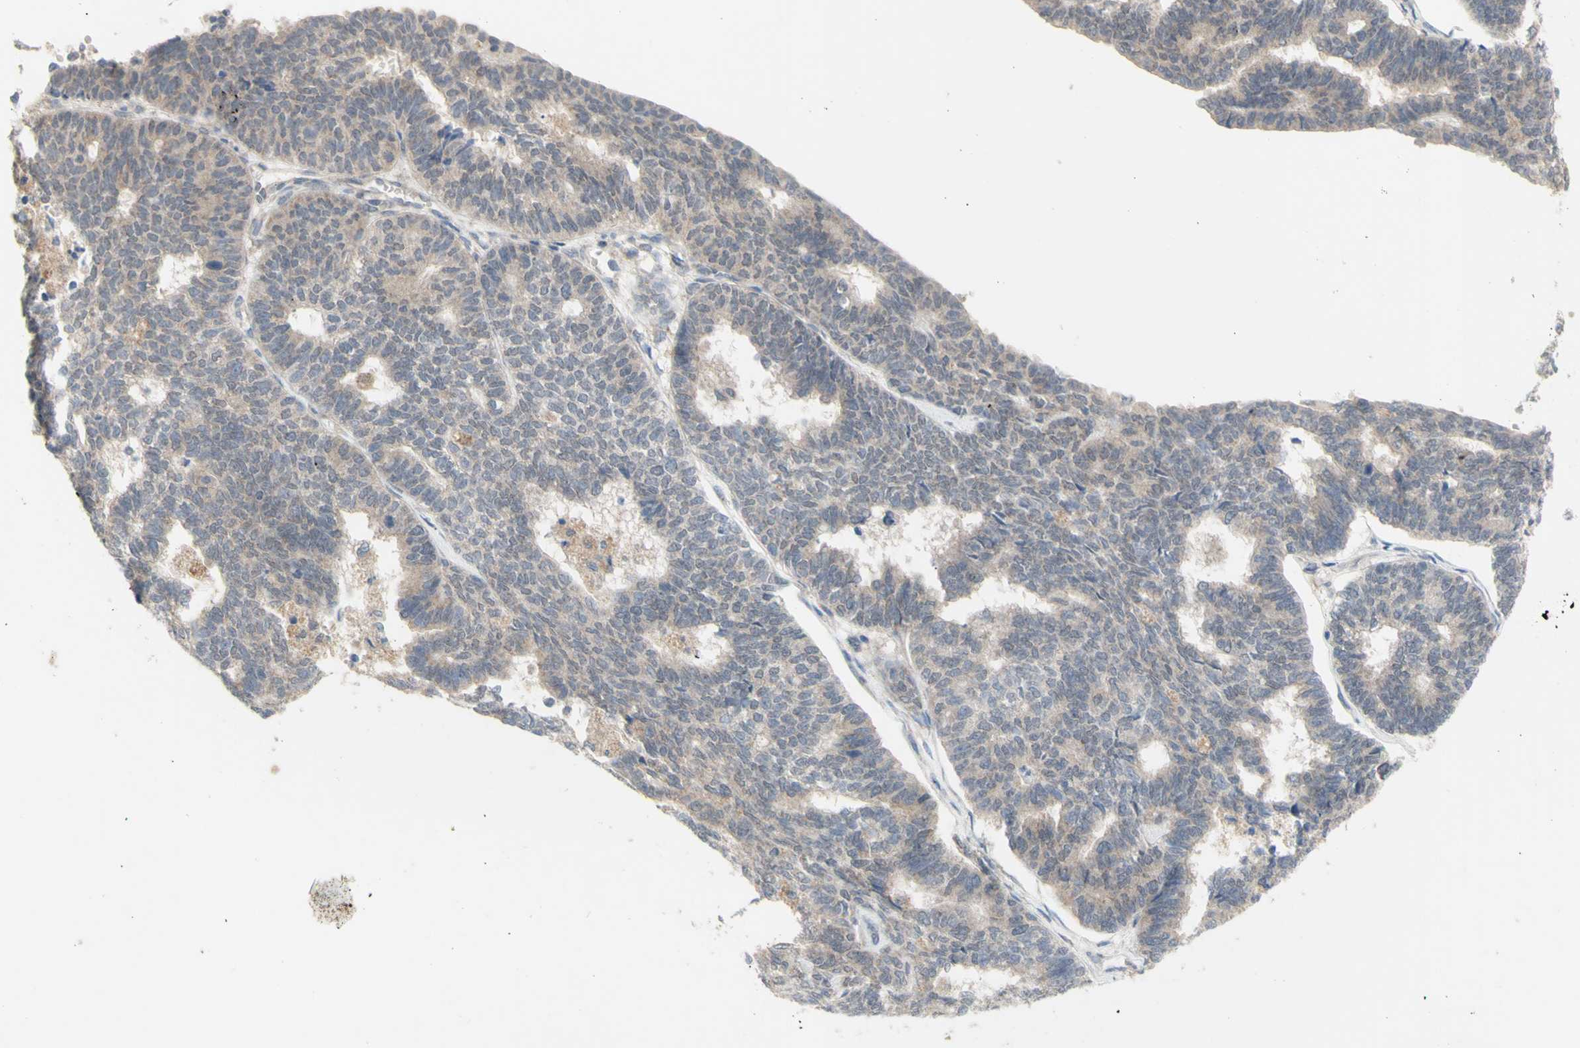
{"staining": {"intensity": "negative", "quantity": "none", "location": "none"}, "tissue": "endometrial cancer", "cell_type": "Tumor cells", "image_type": "cancer", "snomed": [{"axis": "morphology", "description": "Adenocarcinoma, NOS"}, {"axis": "topography", "description": "Endometrium"}], "caption": "Tumor cells are negative for protein expression in human endometrial cancer.", "gene": "NLRP1", "patient": {"sex": "female", "age": 70}}